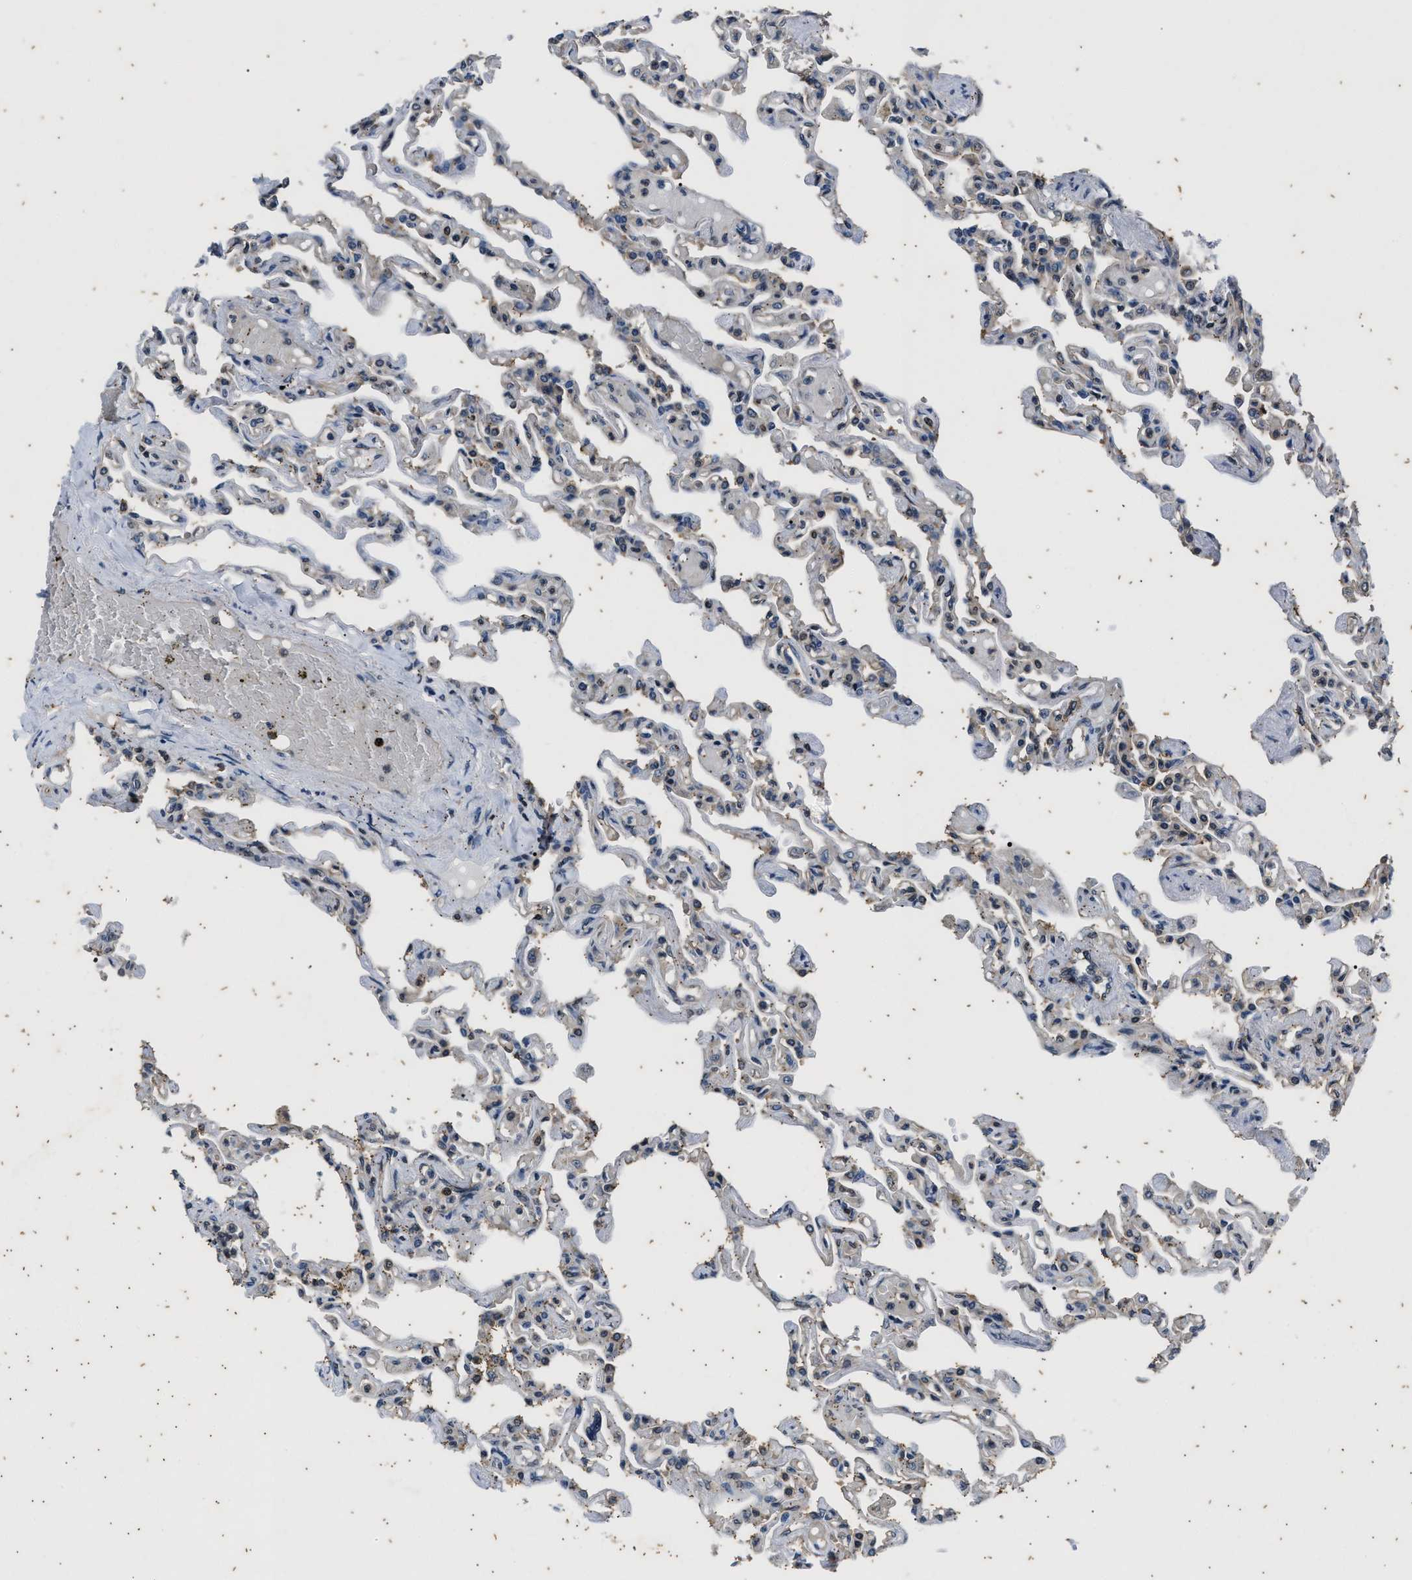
{"staining": {"intensity": "weak", "quantity": "<25%", "location": "cytoplasmic/membranous"}, "tissue": "lung", "cell_type": "Alveolar cells", "image_type": "normal", "snomed": [{"axis": "morphology", "description": "Normal tissue, NOS"}, {"axis": "topography", "description": "Lung"}], "caption": "The image displays no significant expression in alveolar cells of lung. (Stains: DAB immunohistochemistry with hematoxylin counter stain, Microscopy: brightfield microscopy at high magnification).", "gene": "PTPN7", "patient": {"sex": "male", "age": 21}}